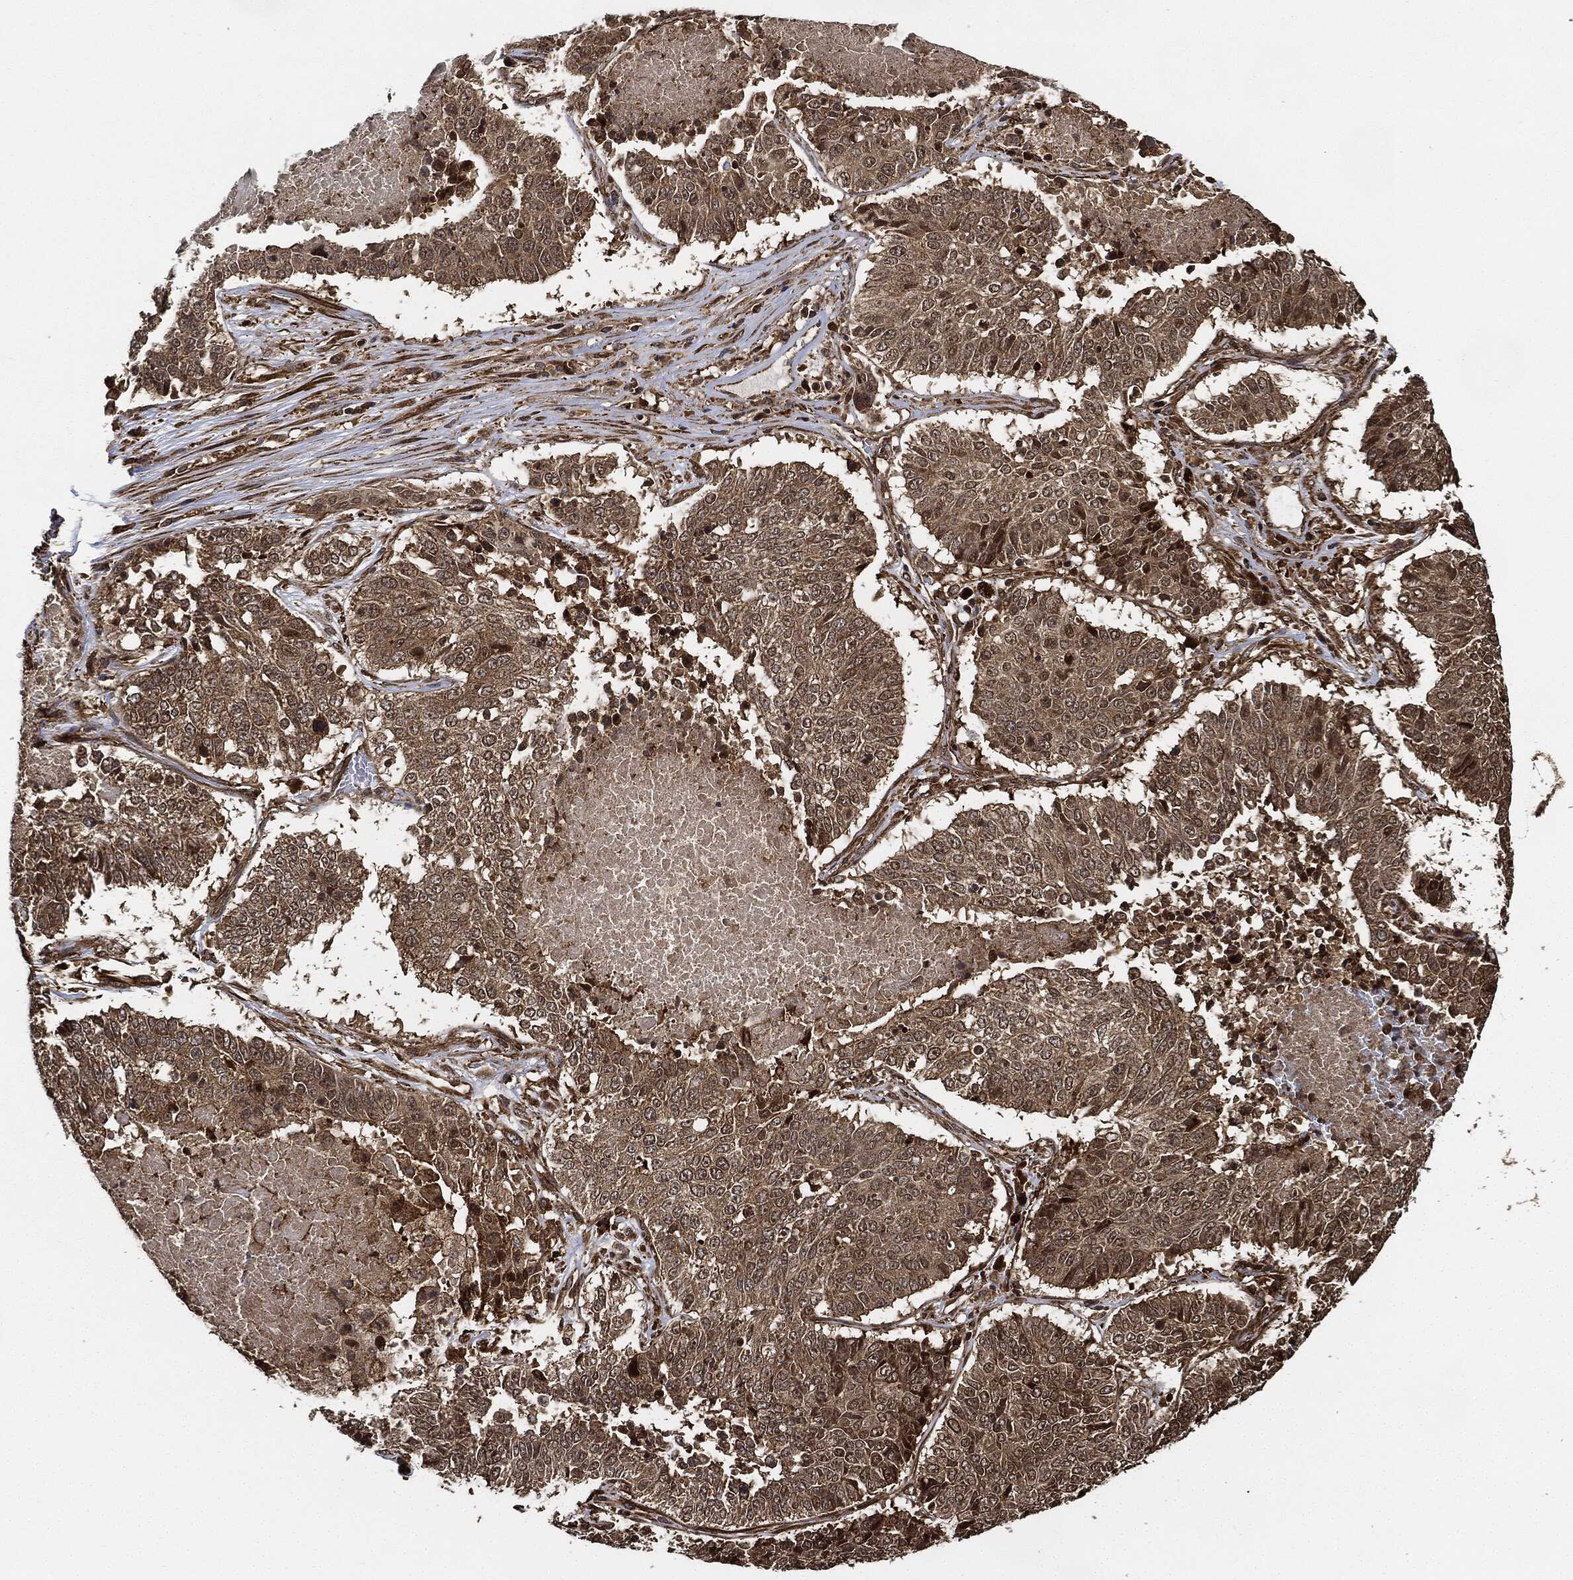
{"staining": {"intensity": "moderate", "quantity": ">75%", "location": "cytoplasmic/membranous"}, "tissue": "lung cancer", "cell_type": "Tumor cells", "image_type": "cancer", "snomed": [{"axis": "morphology", "description": "Squamous cell carcinoma, NOS"}, {"axis": "topography", "description": "Lung"}], "caption": "Protein expression analysis of human lung squamous cell carcinoma reveals moderate cytoplasmic/membranous staining in approximately >75% of tumor cells. The protein is shown in brown color, while the nuclei are stained blue.", "gene": "CEP290", "patient": {"sex": "male", "age": 64}}